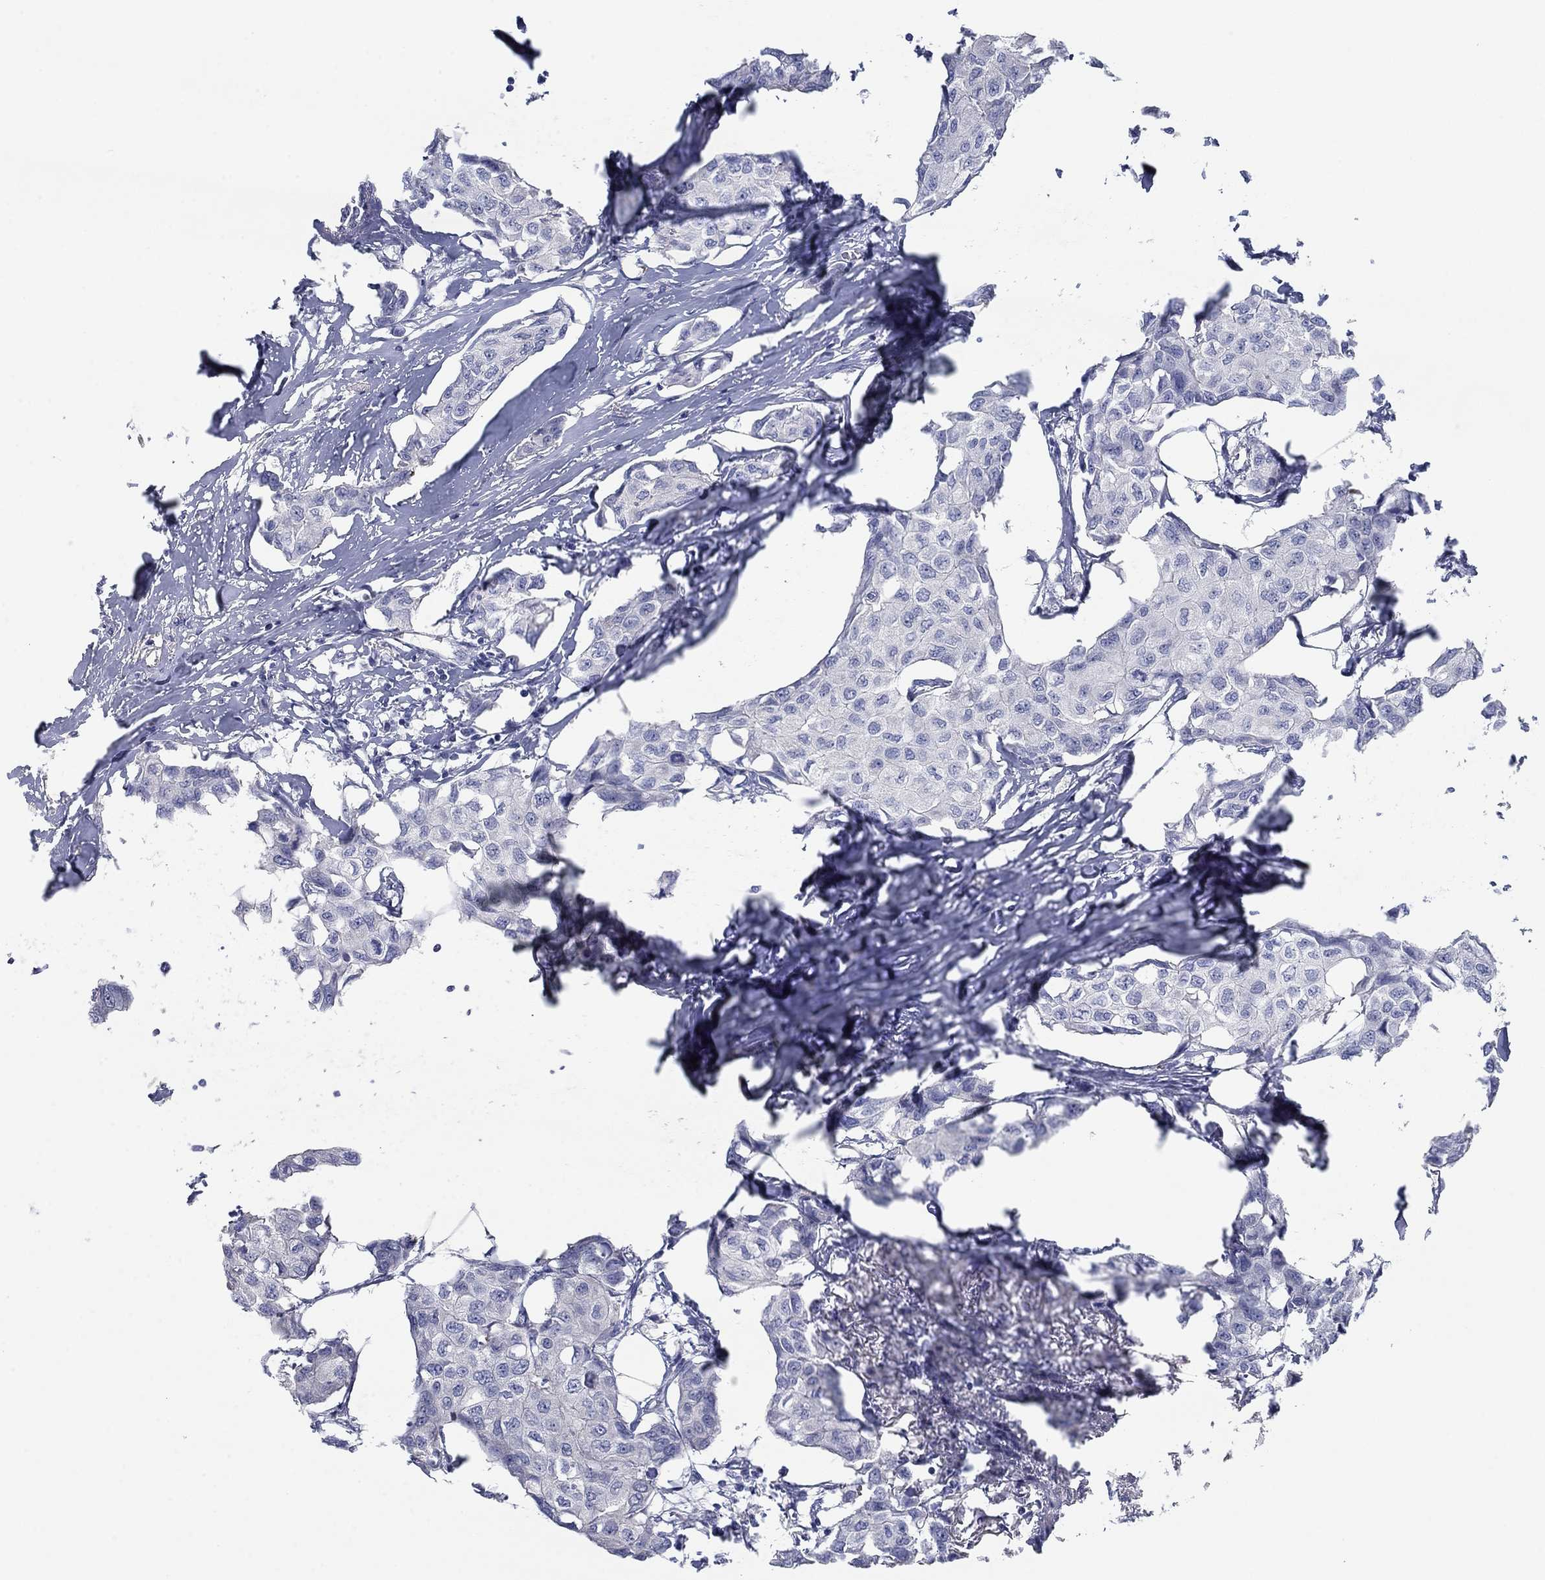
{"staining": {"intensity": "negative", "quantity": "none", "location": "none"}, "tissue": "breast cancer", "cell_type": "Tumor cells", "image_type": "cancer", "snomed": [{"axis": "morphology", "description": "Duct carcinoma"}, {"axis": "topography", "description": "Breast"}], "caption": "The photomicrograph exhibits no staining of tumor cells in breast cancer.", "gene": "APOC3", "patient": {"sex": "female", "age": 80}}